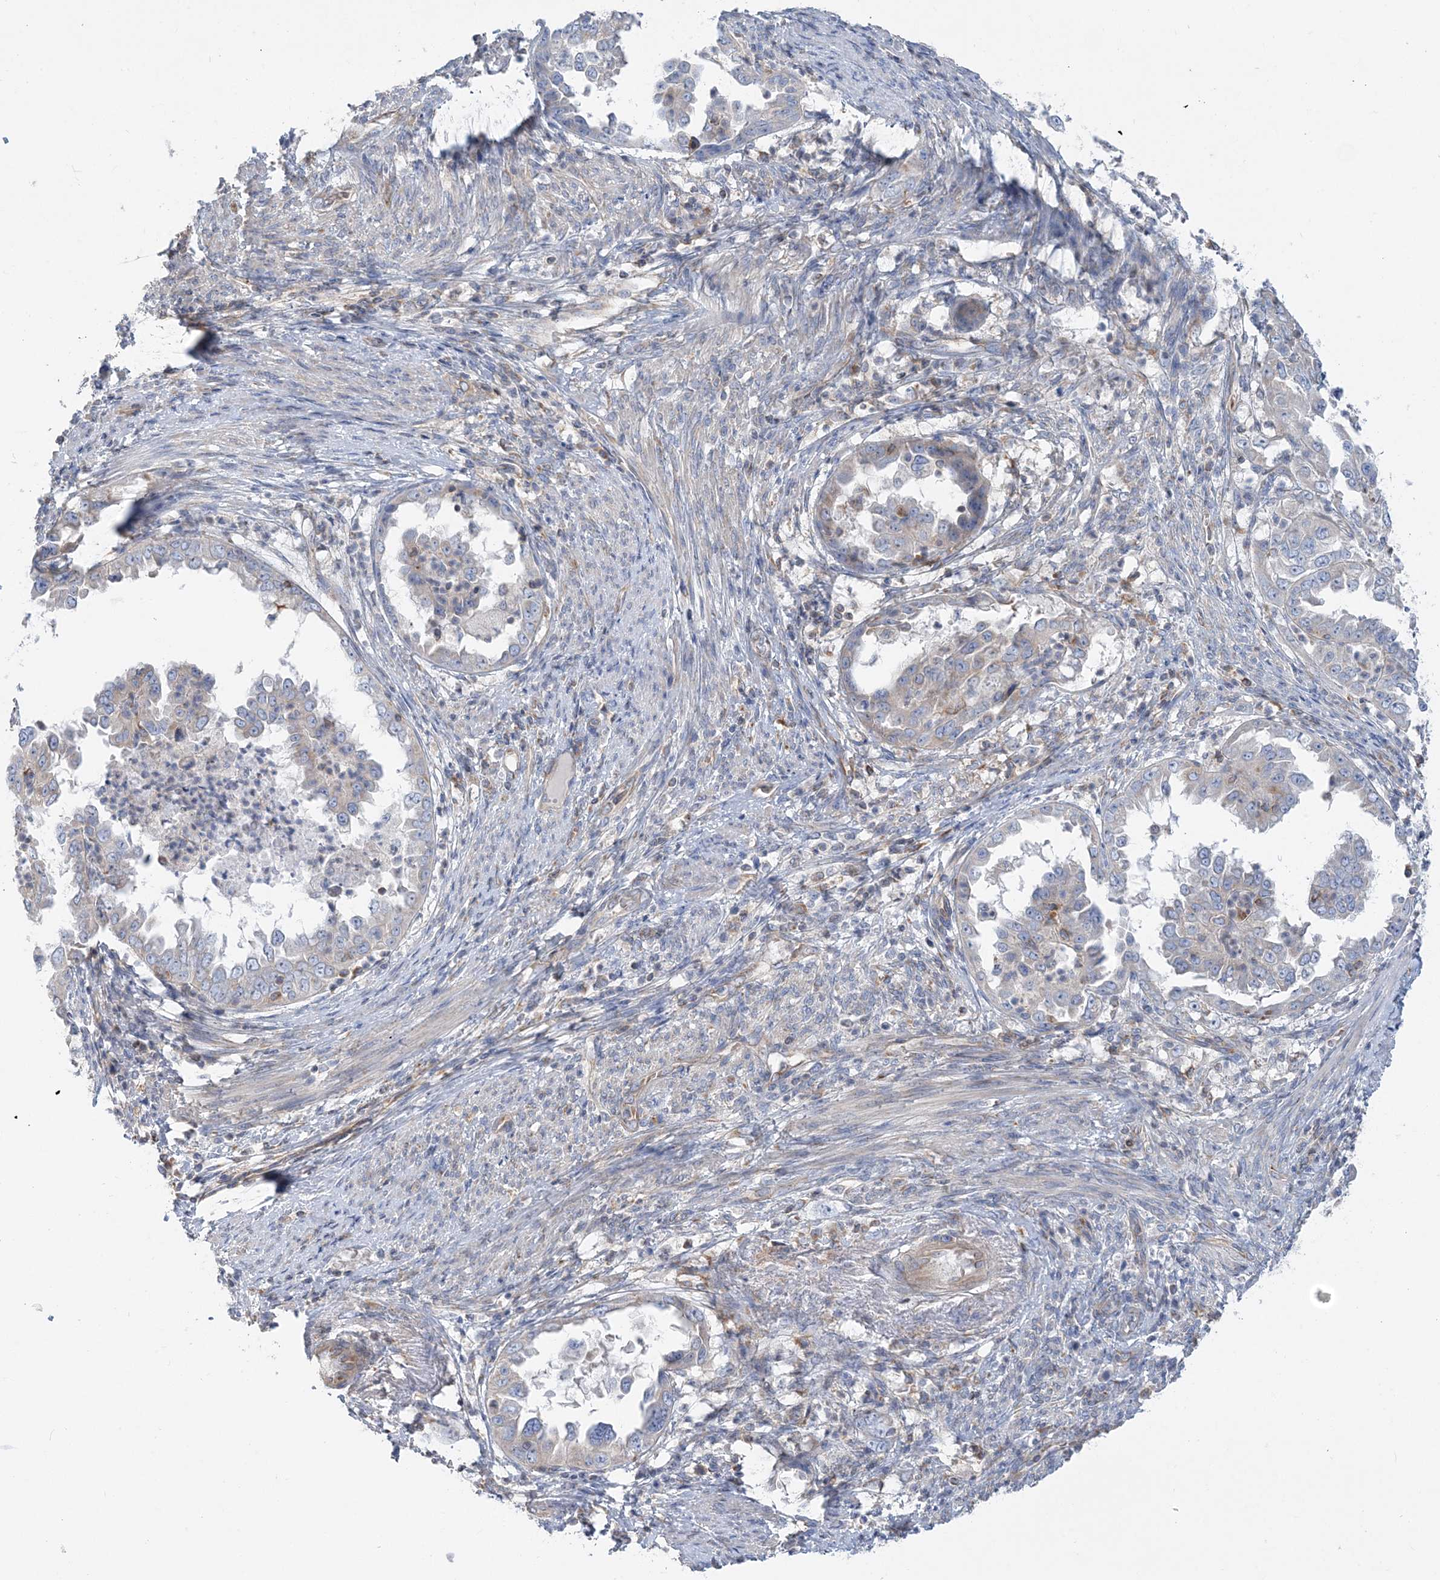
{"staining": {"intensity": "weak", "quantity": "<25%", "location": "cytoplasmic/membranous"}, "tissue": "endometrial cancer", "cell_type": "Tumor cells", "image_type": "cancer", "snomed": [{"axis": "morphology", "description": "Adenocarcinoma, NOS"}, {"axis": "topography", "description": "Endometrium"}], "caption": "Tumor cells are negative for protein expression in human adenocarcinoma (endometrial). Brightfield microscopy of immunohistochemistry stained with DAB (3,3'-diaminobenzidine) (brown) and hematoxylin (blue), captured at high magnification.", "gene": "FAM114A2", "patient": {"sex": "female", "age": 85}}